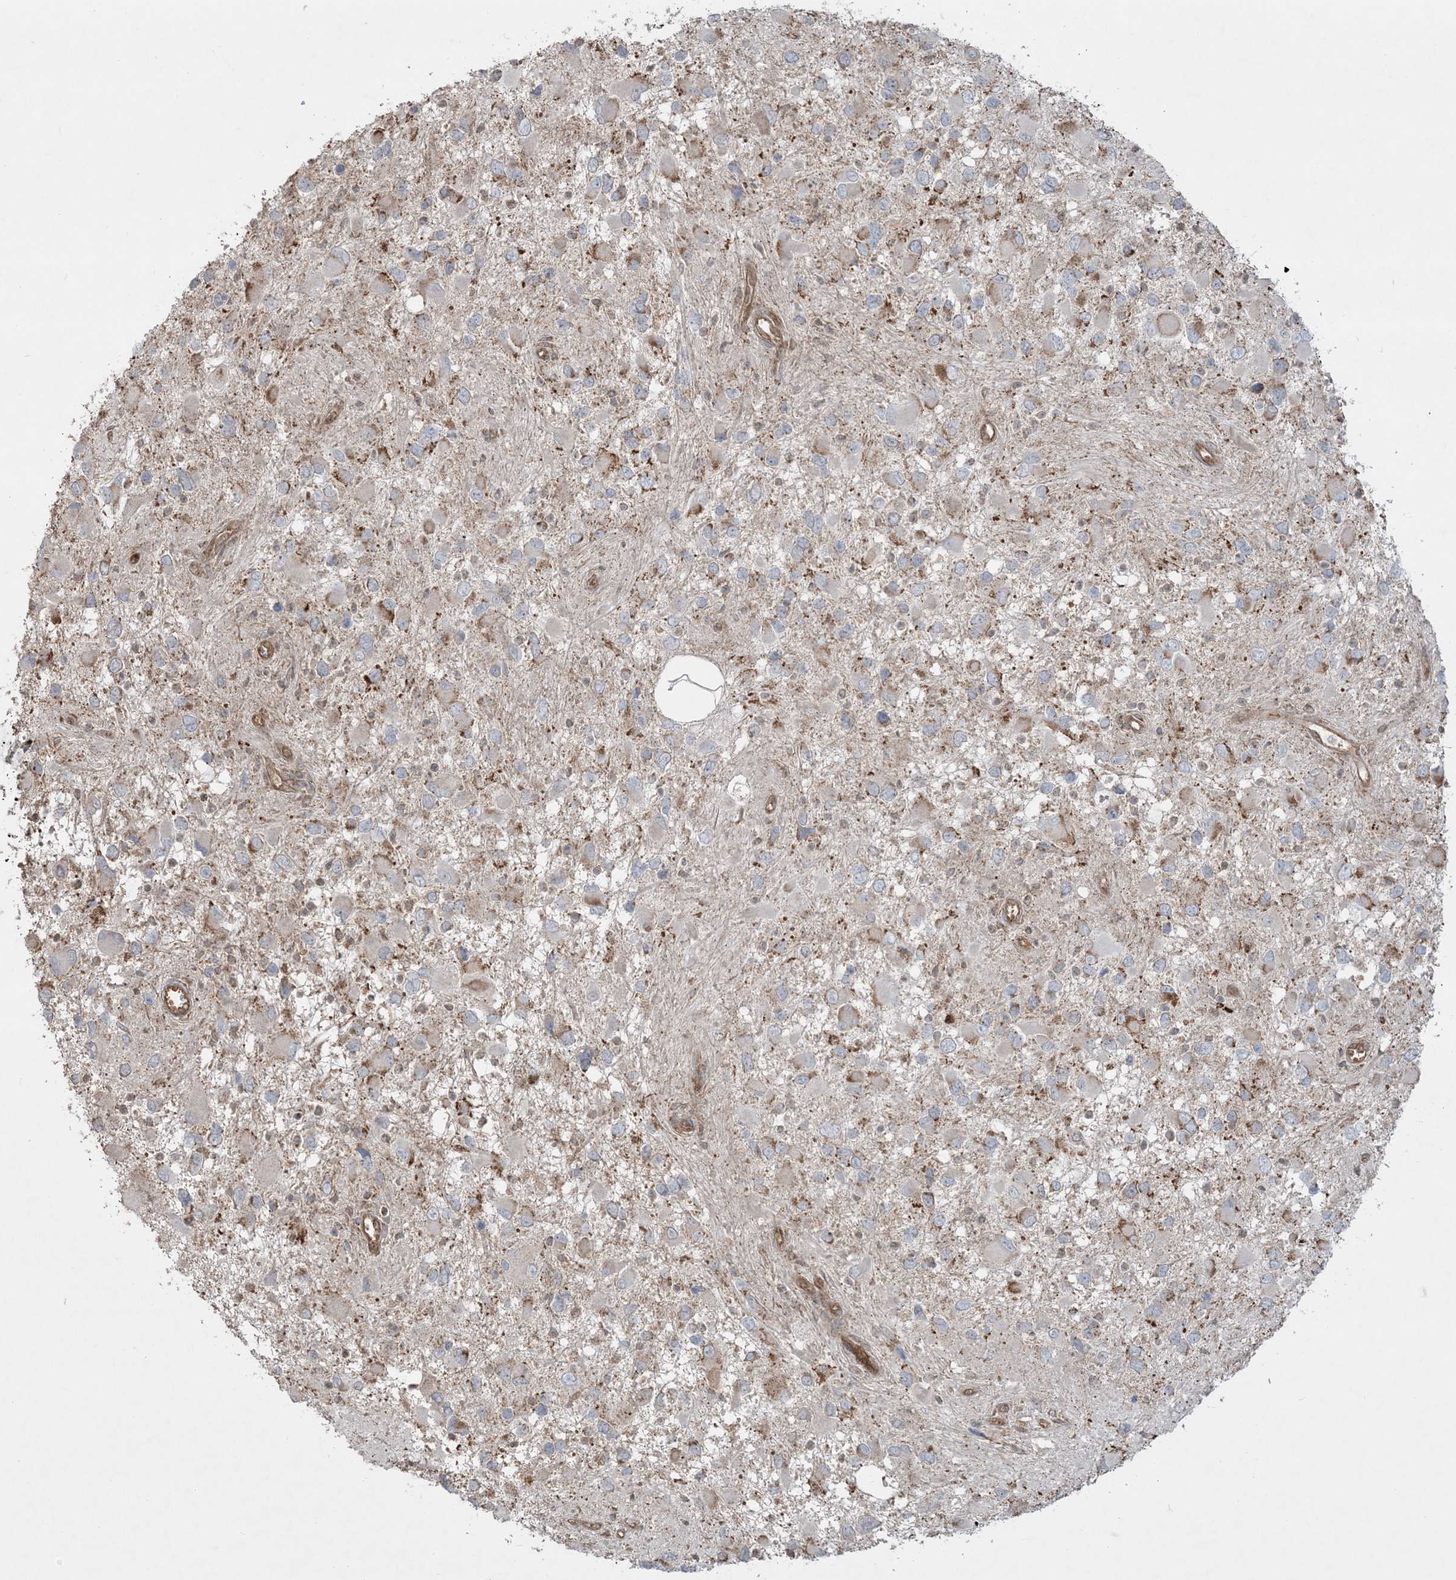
{"staining": {"intensity": "moderate", "quantity": "<25%", "location": "cytoplasmic/membranous"}, "tissue": "glioma", "cell_type": "Tumor cells", "image_type": "cancer", "snomed": [{"axis": "morphology", "description": "Glioma, malignant, High grade"}, {"axis": "topography", "description": "Brain"}], "caption": "IHC of malignant high-grade glioma reveals low levels of moderate cytoplasmic/membranous positivity in about <25% of tumor cells.", "gene": "PPM1F", "patient": {"sex": "male", "age": 53}}